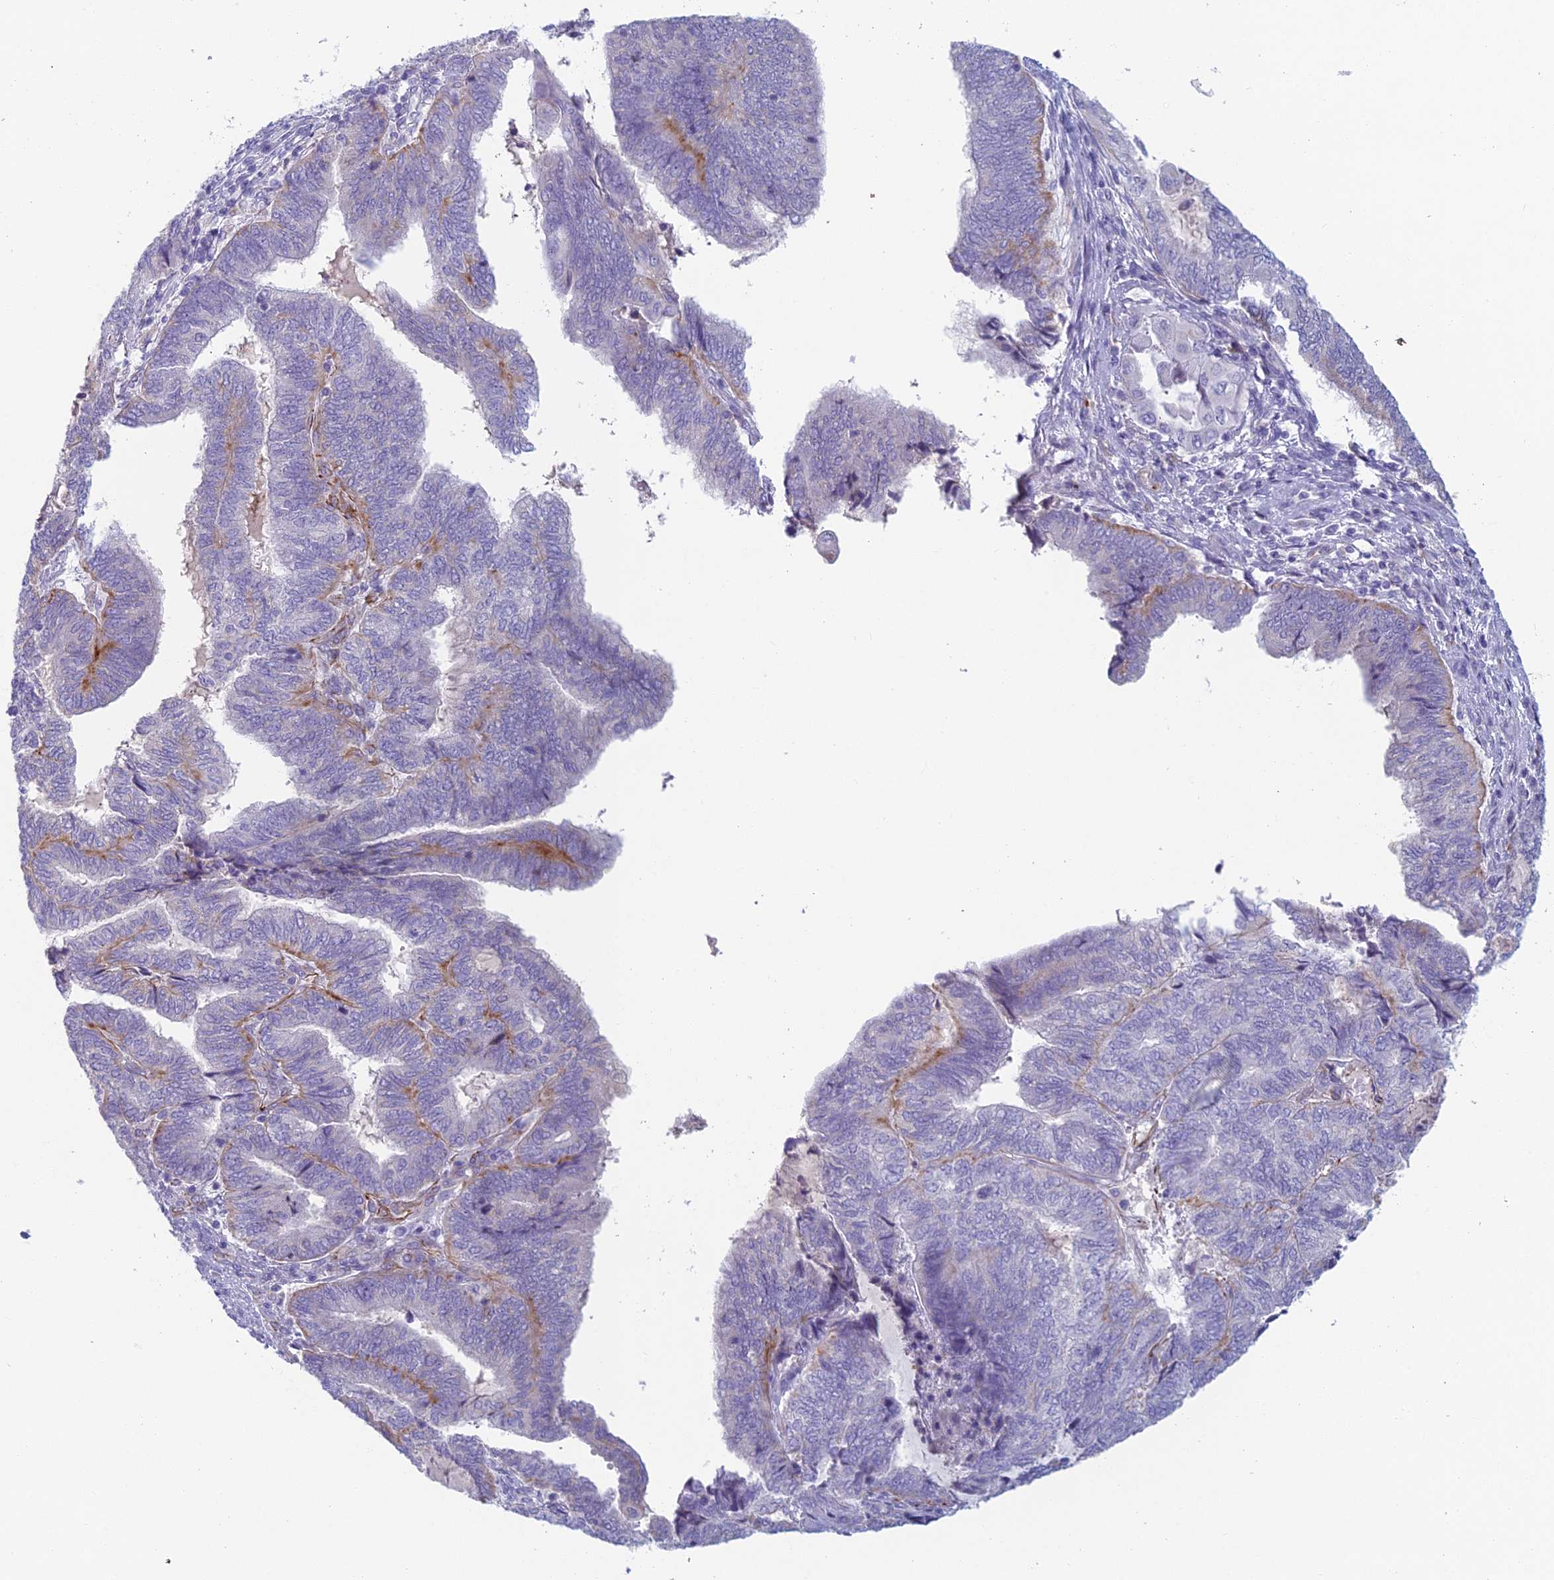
{"staining": {"intensity": "weak", "quantity": "<25%", "location": "cytoplasmic/membranous"}, "tissue": "endometrial cancer", "cell_type": "Tumor cells", "image_type": "cancer", "snomed": [{"axis": "morphology", "description": "Adenocarcinoma, NOS"}, {"axis": "topography", "description": "Uterus"}, {"axis": "topography", "description": "Endometrium"}], "caption": "Immunohistochemistry (IHC) photomicrograph of adenocarcinoma (endometrial) stained for a protein (brown), which reveals no staining in tumor cells. (DAB (3,3'-diaminobenzidine) IHC visualized using brightfield microscopy, high magnification).", "gene": "FERD3L", "patient": {"sex": "female", "age": 70}}